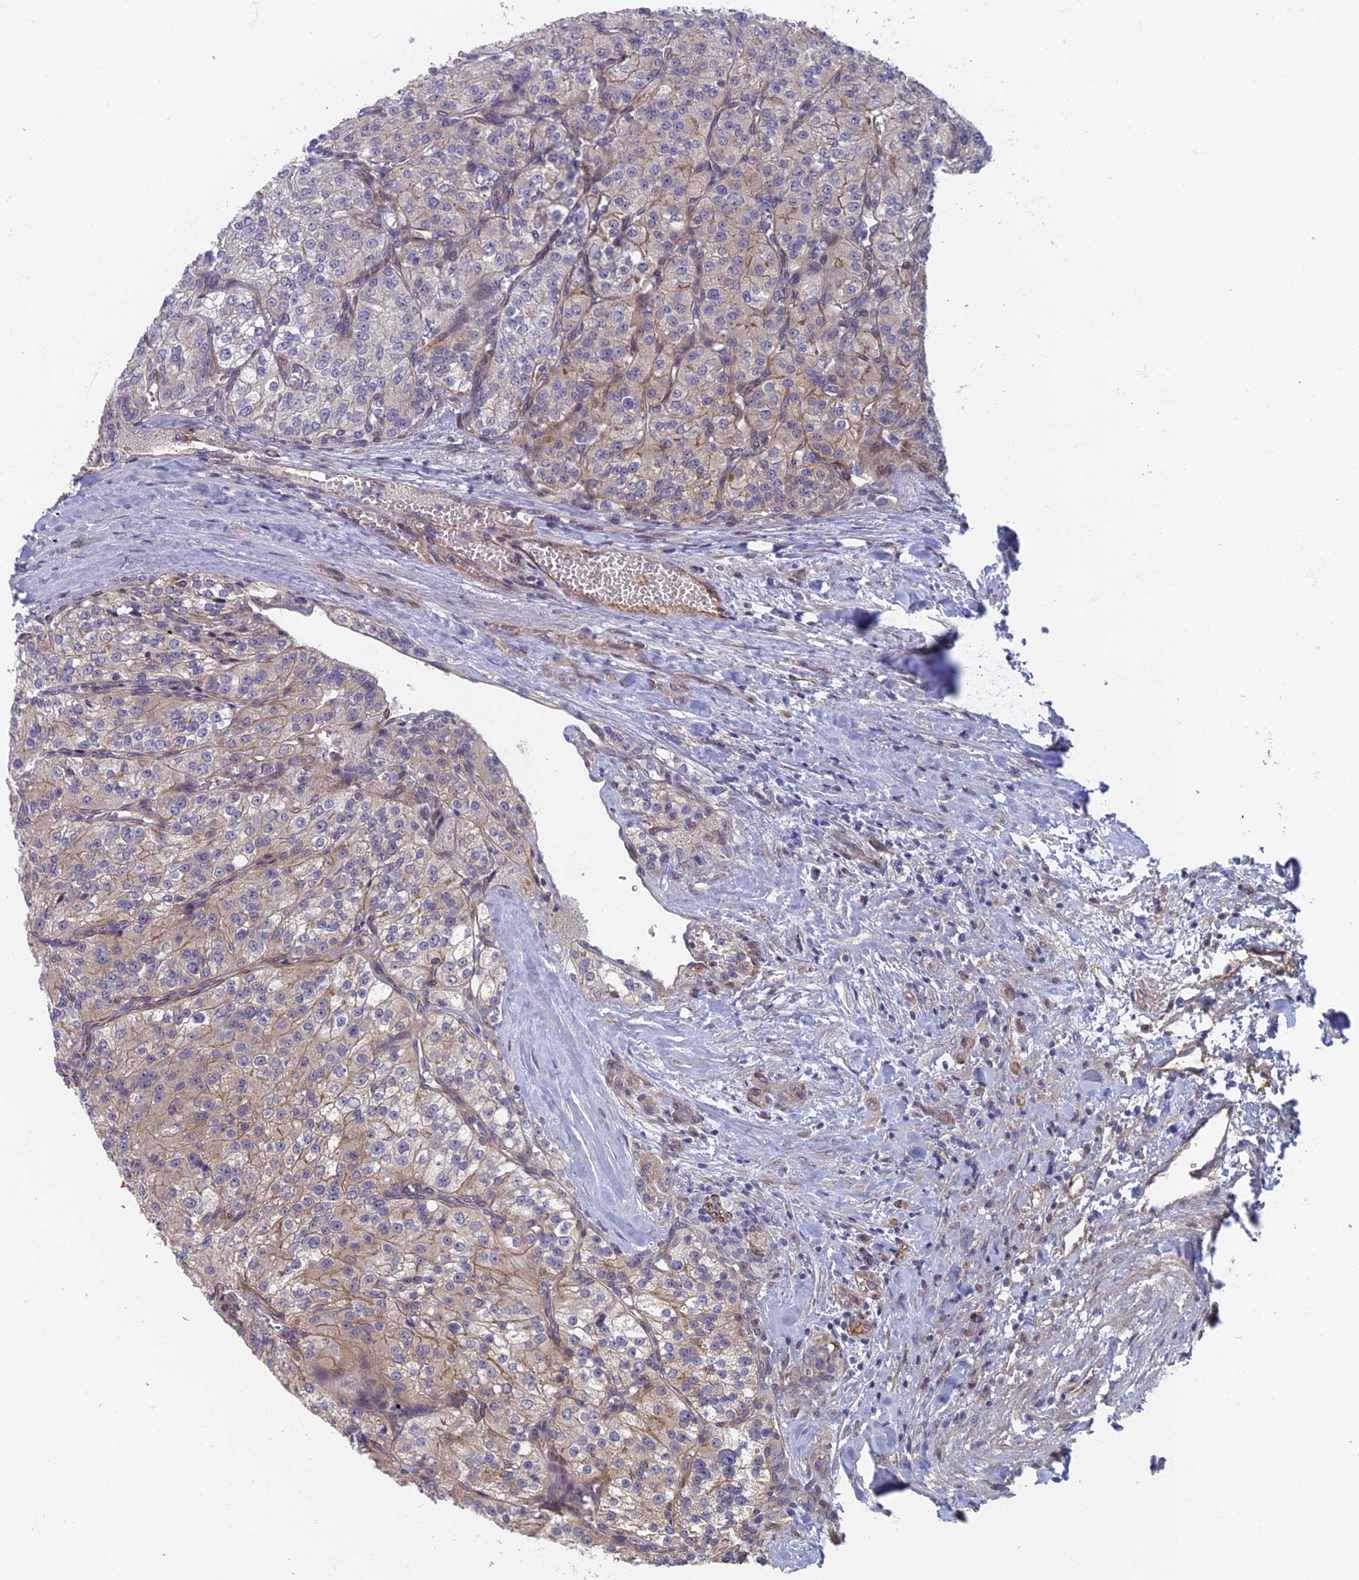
{"staining": {"intensity": "weak", "quantity": "<25%", "location": "cytoplasmic/membranous"}, "tissue": "renal cancer", "cell_type": "Tumor cells", "image_type": "cancer", "snomed": [{"axis": "morphology", "description": "Adenocarcinoma, NOS"}, {"axis": "topography", "description": "Kidney"}], "caption": "Human renal cancer stained for a protein using immunohistochemistry (IHC) demonstrates no expression in tumor cells.", "gene": "RHBDL2", "patient": {"sex": "female", "age": 63}}